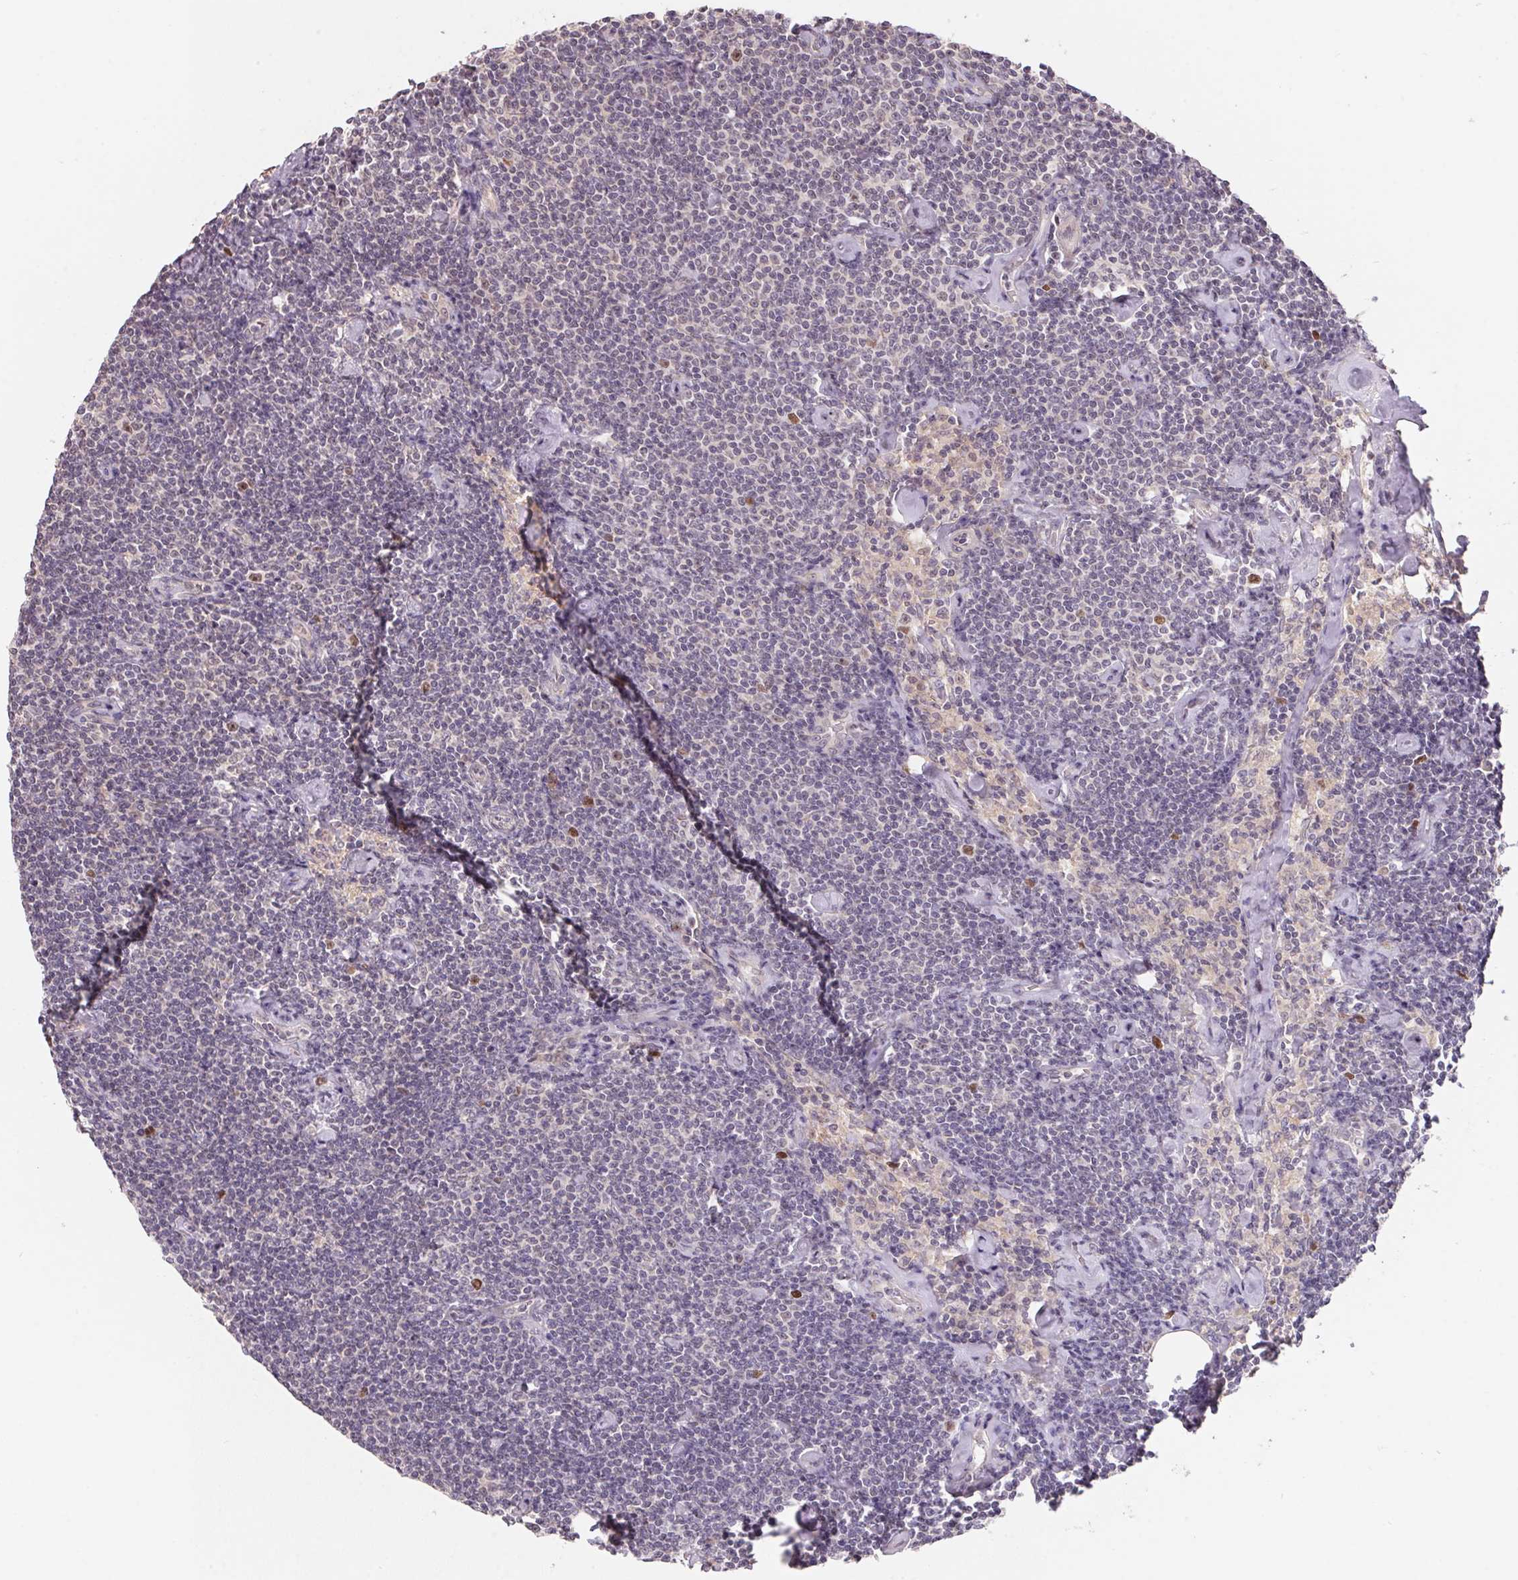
{"staining": {"intensity": "negative", "quantity": "none", "location": "none"}, "tissue": "lymphoma", "cell_type": "Tumor cells", "image_type": "cancer", "snomed": [{"axis": "morphology", "description": "Malignant lymphoma, non-Hodgkin's type, Low grade"}, {"axis": "topography", "description": "Lymph node"}], "caption": "Tumor cells are negative for brown protein staining in low-grade malignant lymphoma, non-Hodgkin's type.", "gene": "KIFC1", "patient": {"sex": "male", "age": 81}}